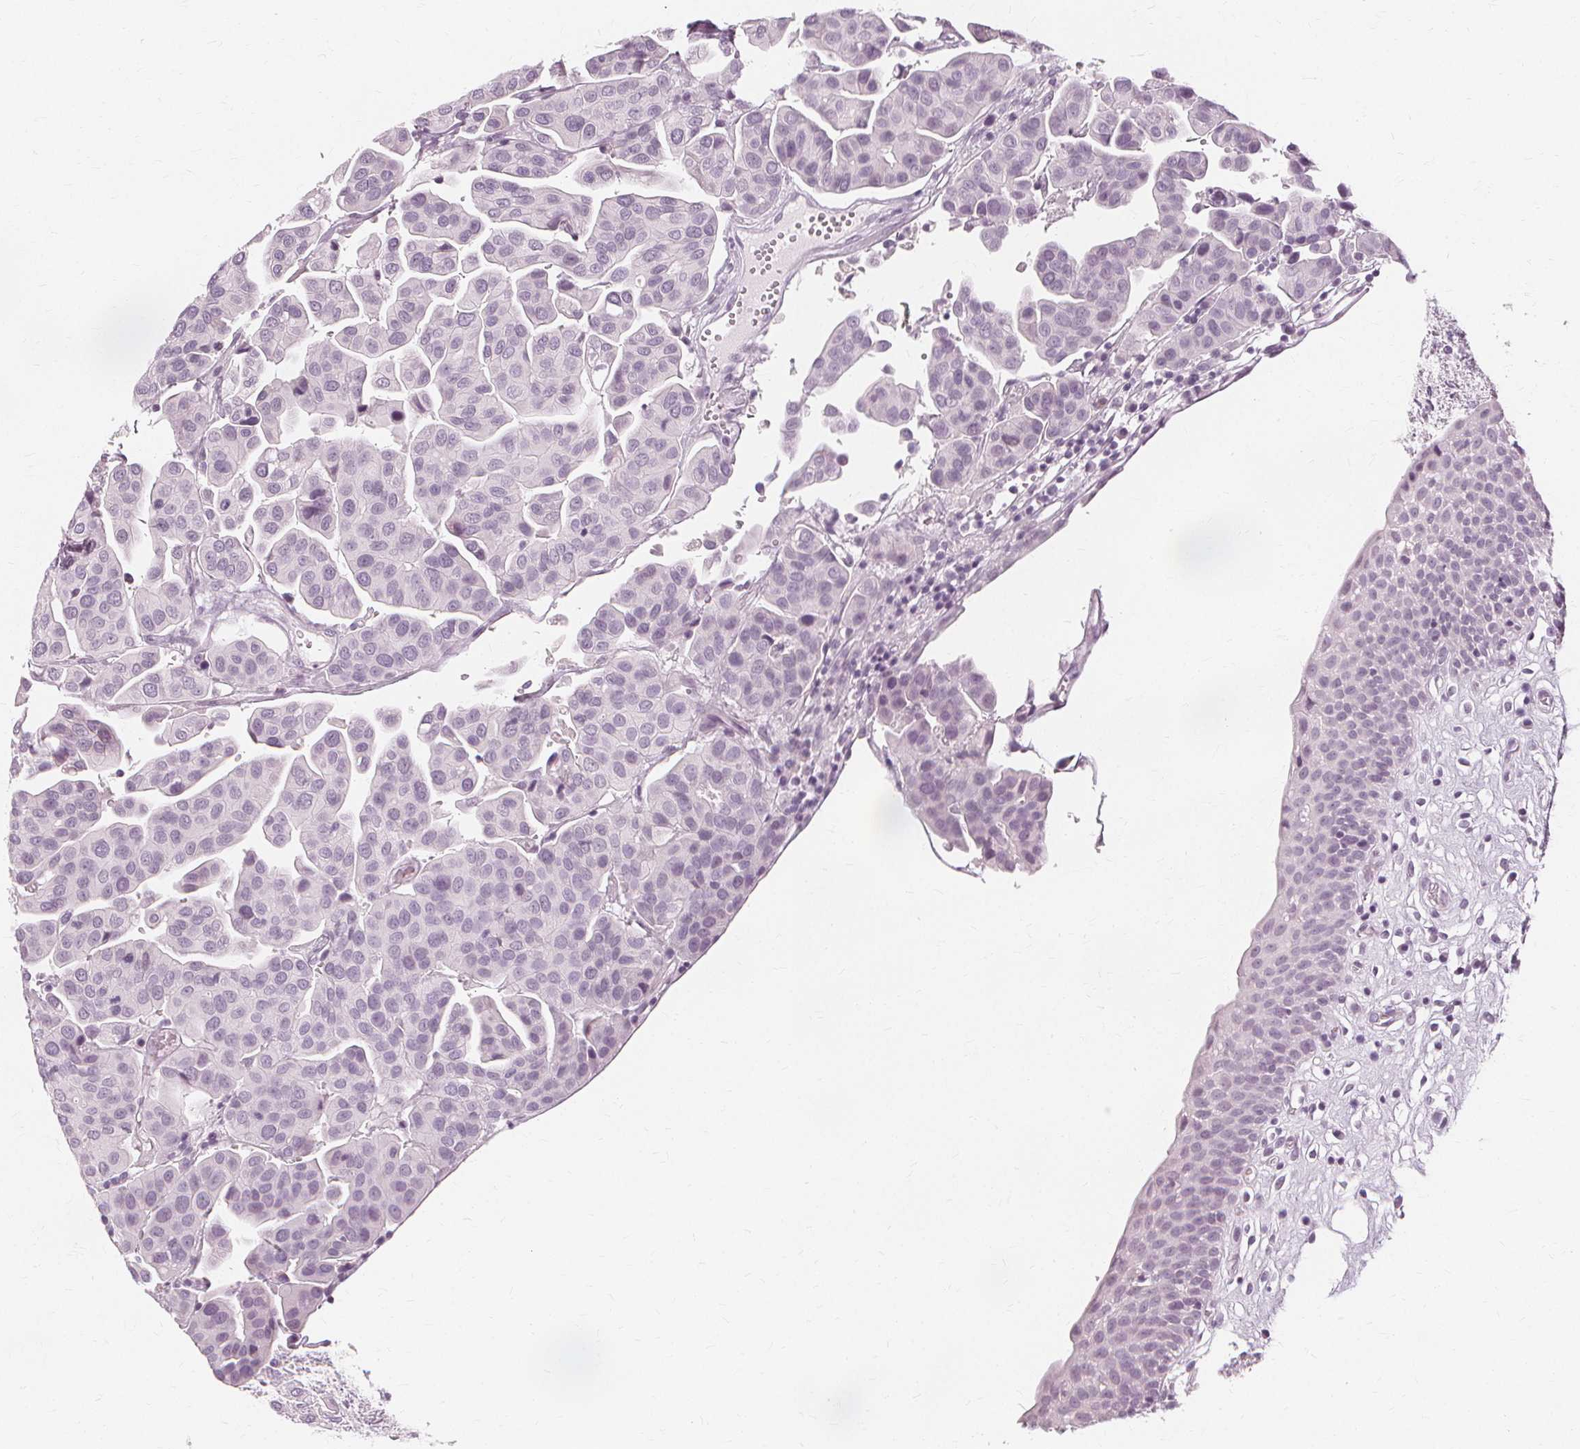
{"staining": {"intensity": "negative", "quantity": "none", "location": "none"}, "tissue": "renal cancer", "cell_type": "Tumor cells", "image_type": "cancer", "snomed": [{"axis": "morphology", "description": "Adenocarcinoma, NOS"}, {"axis": "topography", "description": "Urinary bladder"}], "caption": "This is an immunohistochemistry image of human renal cancer. There is no positivity in tumor cells.", "gene": "NXPE1", "patient": {"sex": "male", "age": 61}}